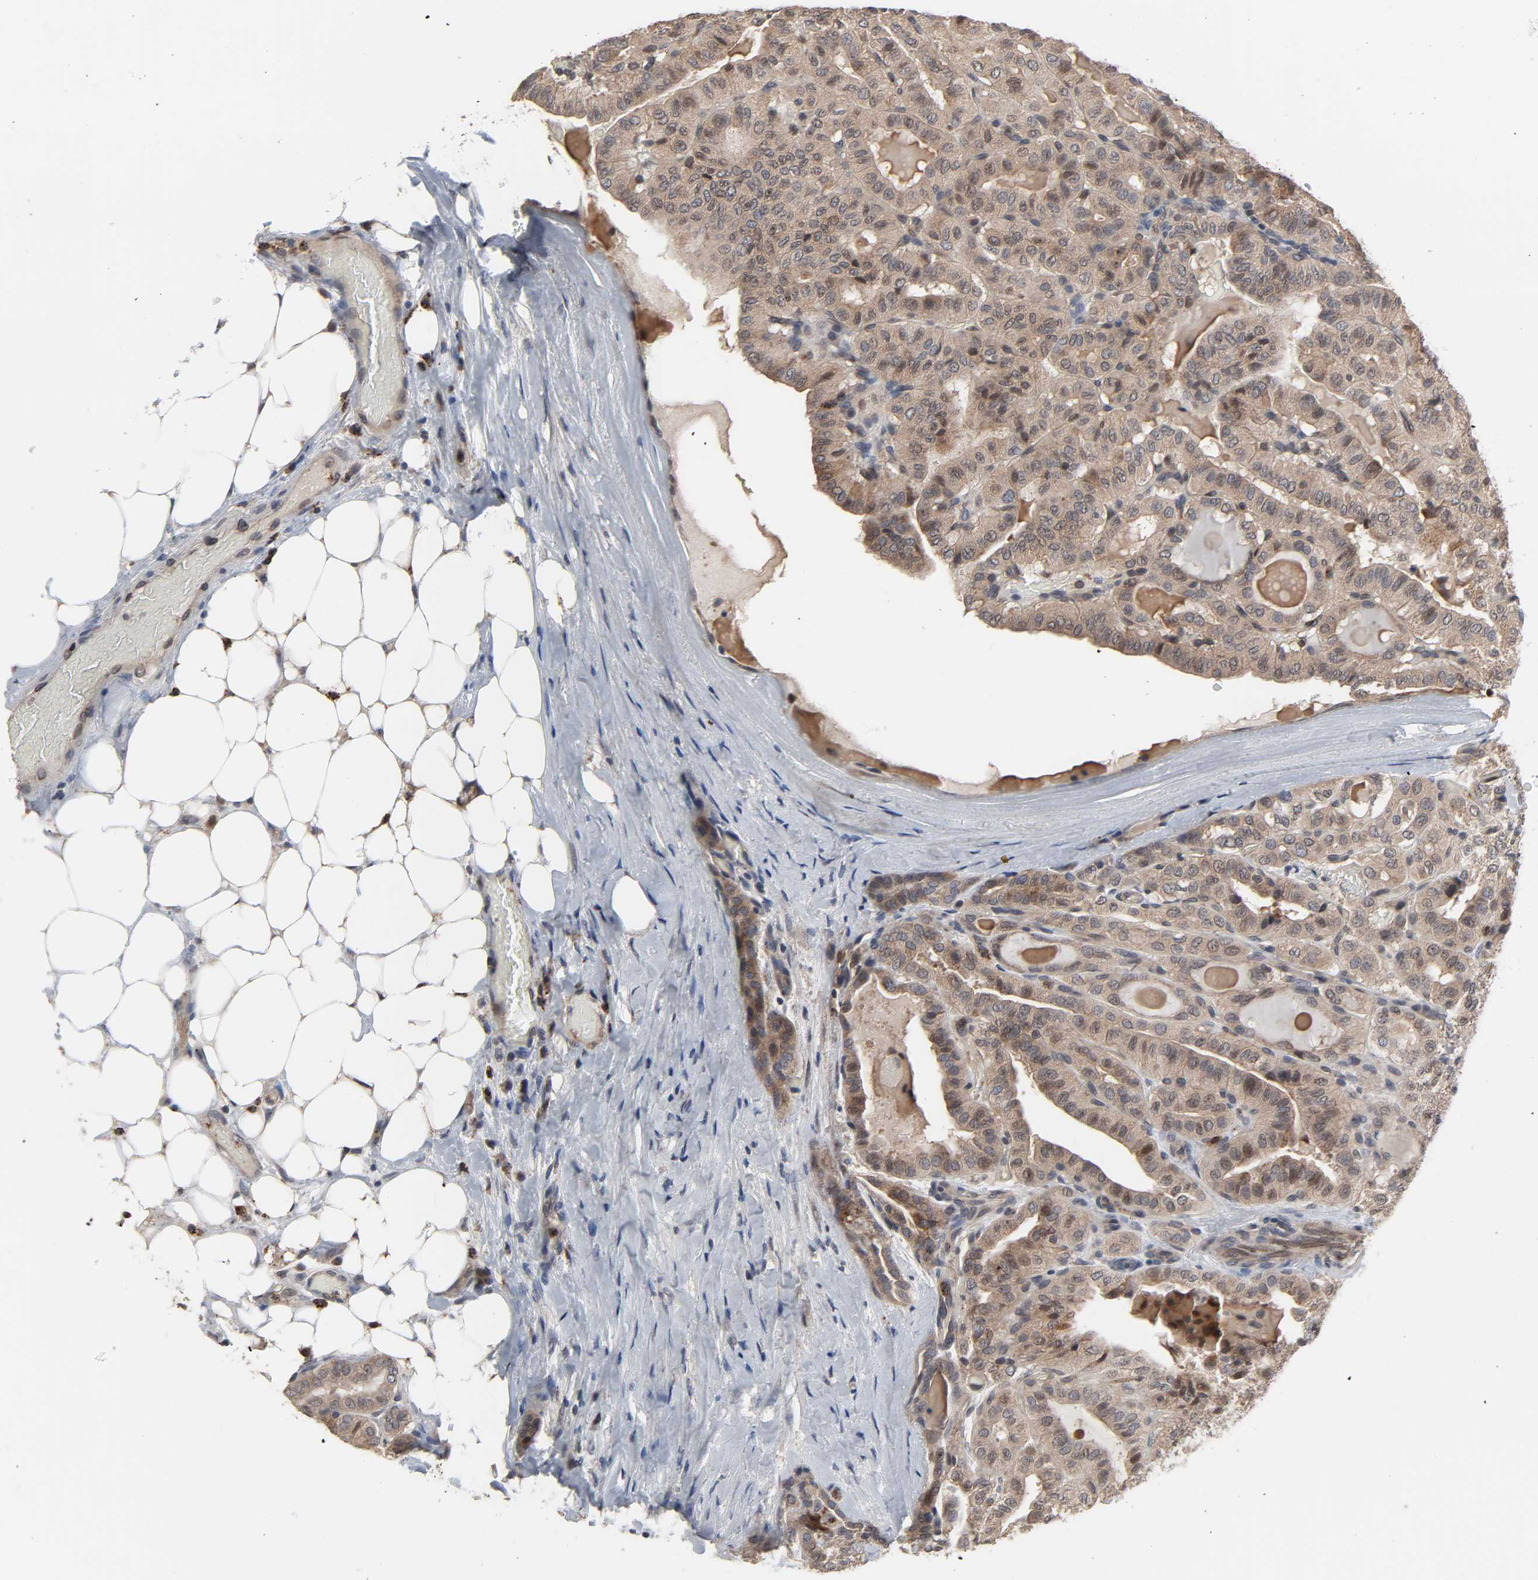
{"staining": {"intensity": "moderate", "quantity": ">75%", "location": "cytoplasmic/membranous,nuclear"}, "tissue": "thyroid cancer", "cell_type": "Tumor cells", "image_type": "cancer", "snomed": [{"axis": "morphology", "description": "Papillary adenocarcinoma, NOS"}, {"axis": "topography", "description": "Thyroid gland"}], "caption": "A photomicrograph showing moderate cytoplasmic/membranous and nuclear staining in about >75% of tumor cells in thyroid cancer (papillary adenocarcinoma), as visualized by brown immunohistochemical staining.", "gene": "CCDC175", "patient": {"sex": "male", "age": 77}}